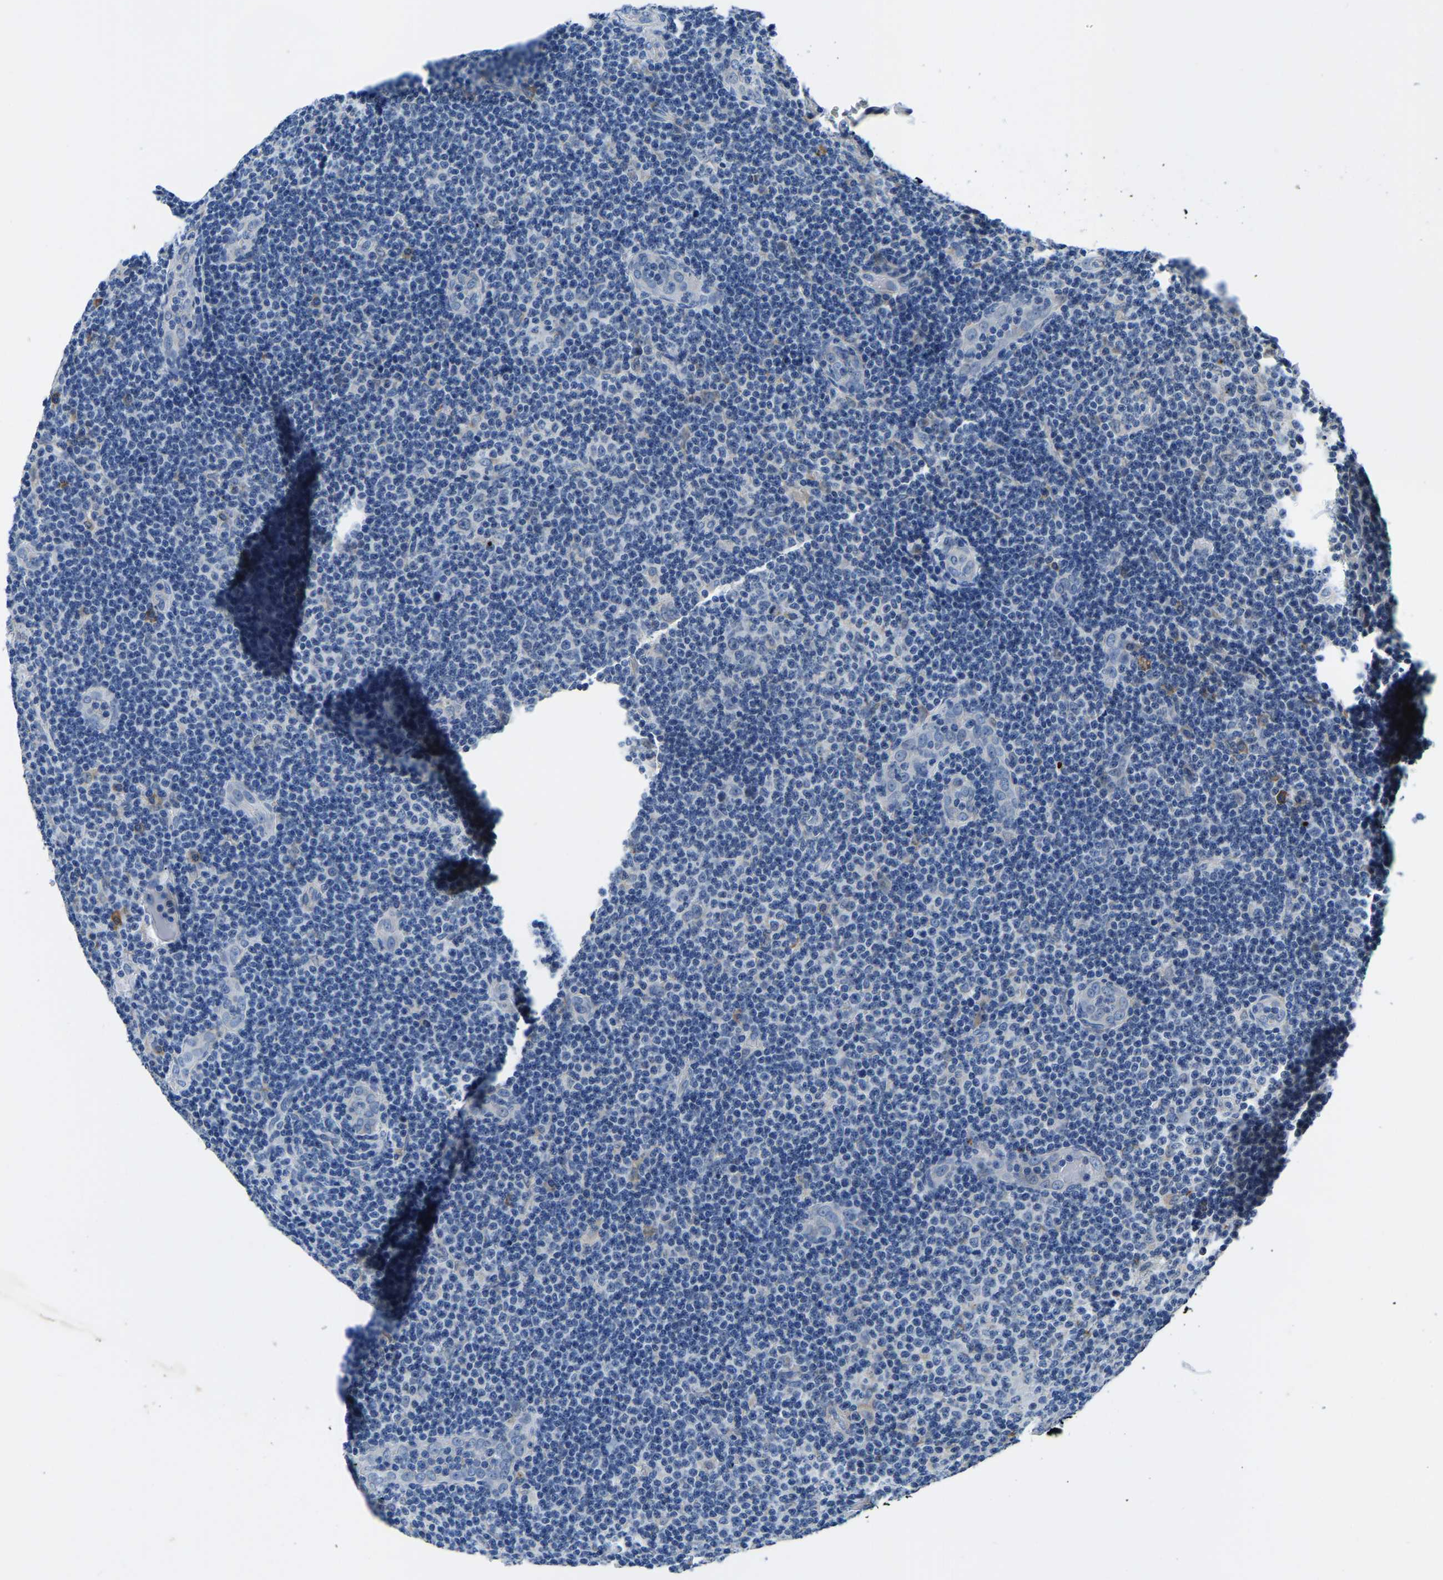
{"staining": {"intensity": "negative", "quantity": "none", "location": "none"}, "tissue": "lymphoma", "cell_type": "Tumor cells", "image_type": "cancer", "snomed": [{"axis": "morphology", "description": "Malignant lymphoma, non-Hodgkin's type, Low grade"}, {"axis": "topography", "description": "Lymph node"}], "caption": "DAB (3,3'-diaminobenzidine) immunohistochemical staining of low-grade malignant lymphoma, non-Hodgkin's type shows no significant positivity in tumor cells.", "gene": "LIAS", "patient": {"sex": "male", "age": 83}}